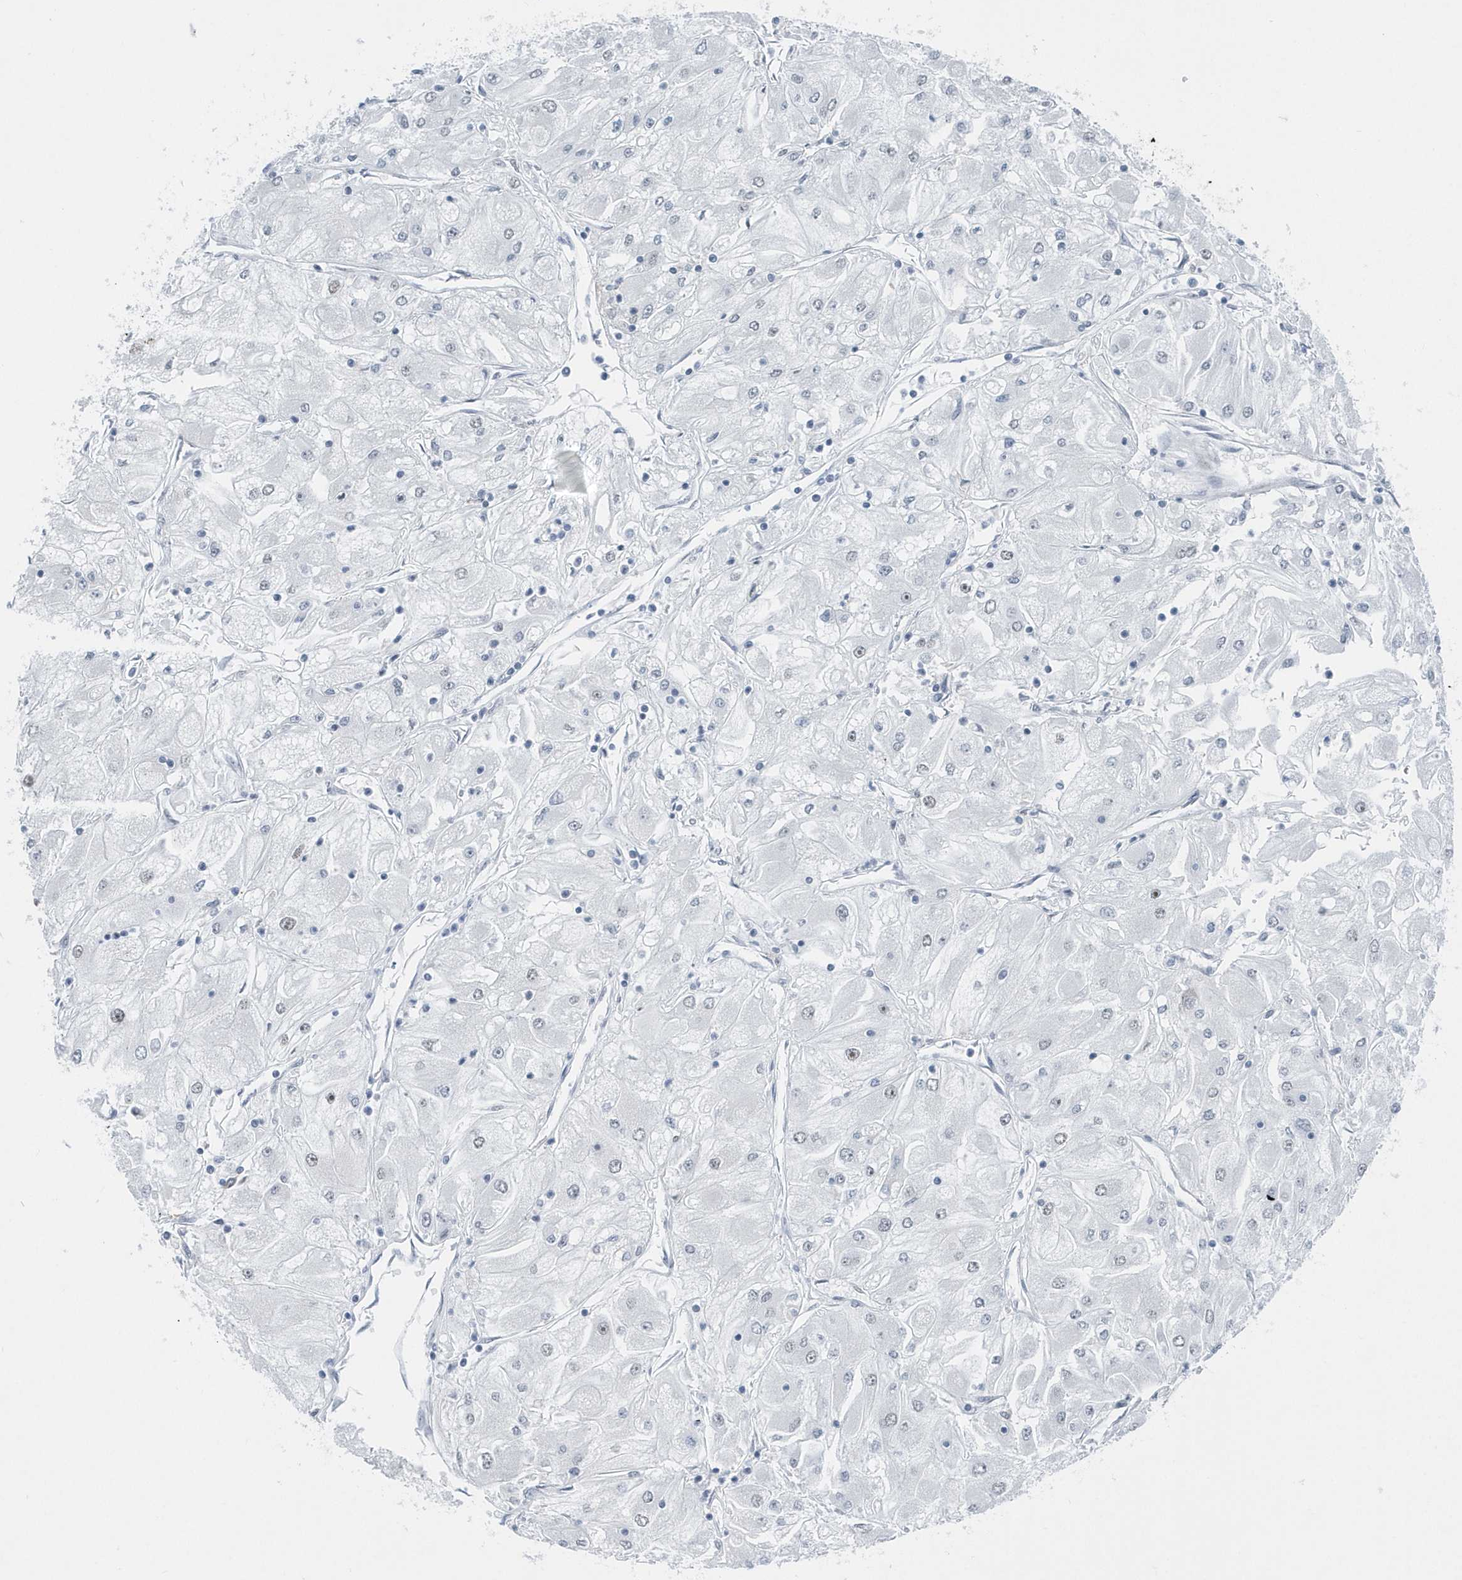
{"staining": {"intensity": "negative", "quantity": "none", "location": "none"}, "tissue": "renal cancer", "cell_type": "Tumor cells", "image_type": "cancer", "snomed": [{"axis": "morphology", "description": "Adenocarcinoma, NOS"}, {"axis": "topography", "description": "Kidney"}], "caption": "DAB immunohistochemical staining of human adenocarcinoma (renal) shows no significant staining in tumor cells. The staining is performed using DAB brown chromogen with nuclei counter-stained in using hematoxylin.", "gene": "FIP1L1", "patient": {"sex": "male", "age": 80}}